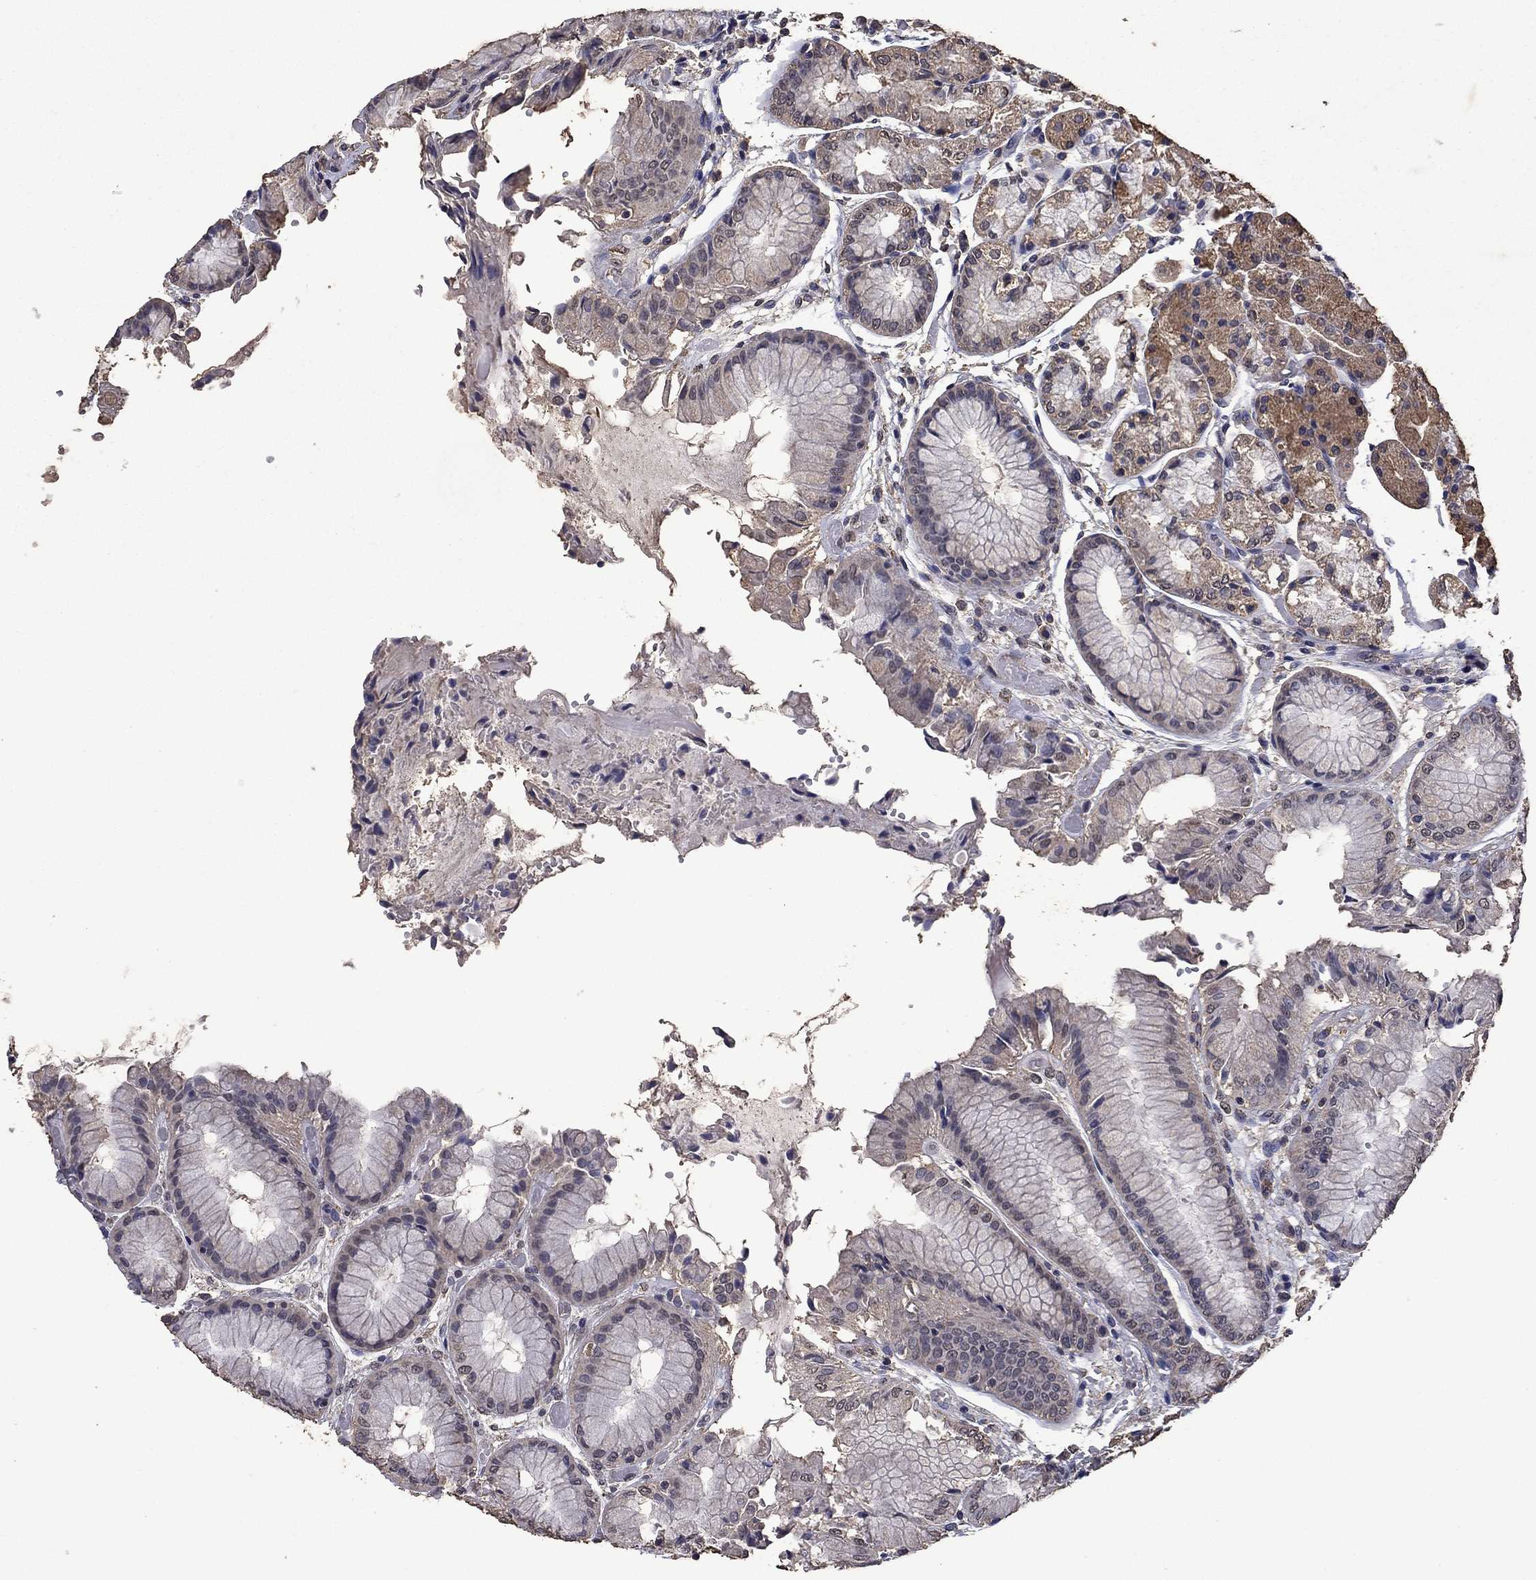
{"staining": {"intensity": "moderate", "quantity": "<25%", "location": "cytoplasmic/membranous"}, "tissue": "stomach", "cell_type": "Glandular cells", "image_type": "normal", "snomed": [{"axis": "morphology", "description": "Normal tissue, NOS"}, {"axis": "topography", "description": "Stomach, upper"}], "caption": "A low amount of moderate cytoplasmic/membranous expression is seen in approximately <25% of glandular cells in normal stomach.", "gene": "MFAP3L", "patient": {"sex": "male", "age": 72}}